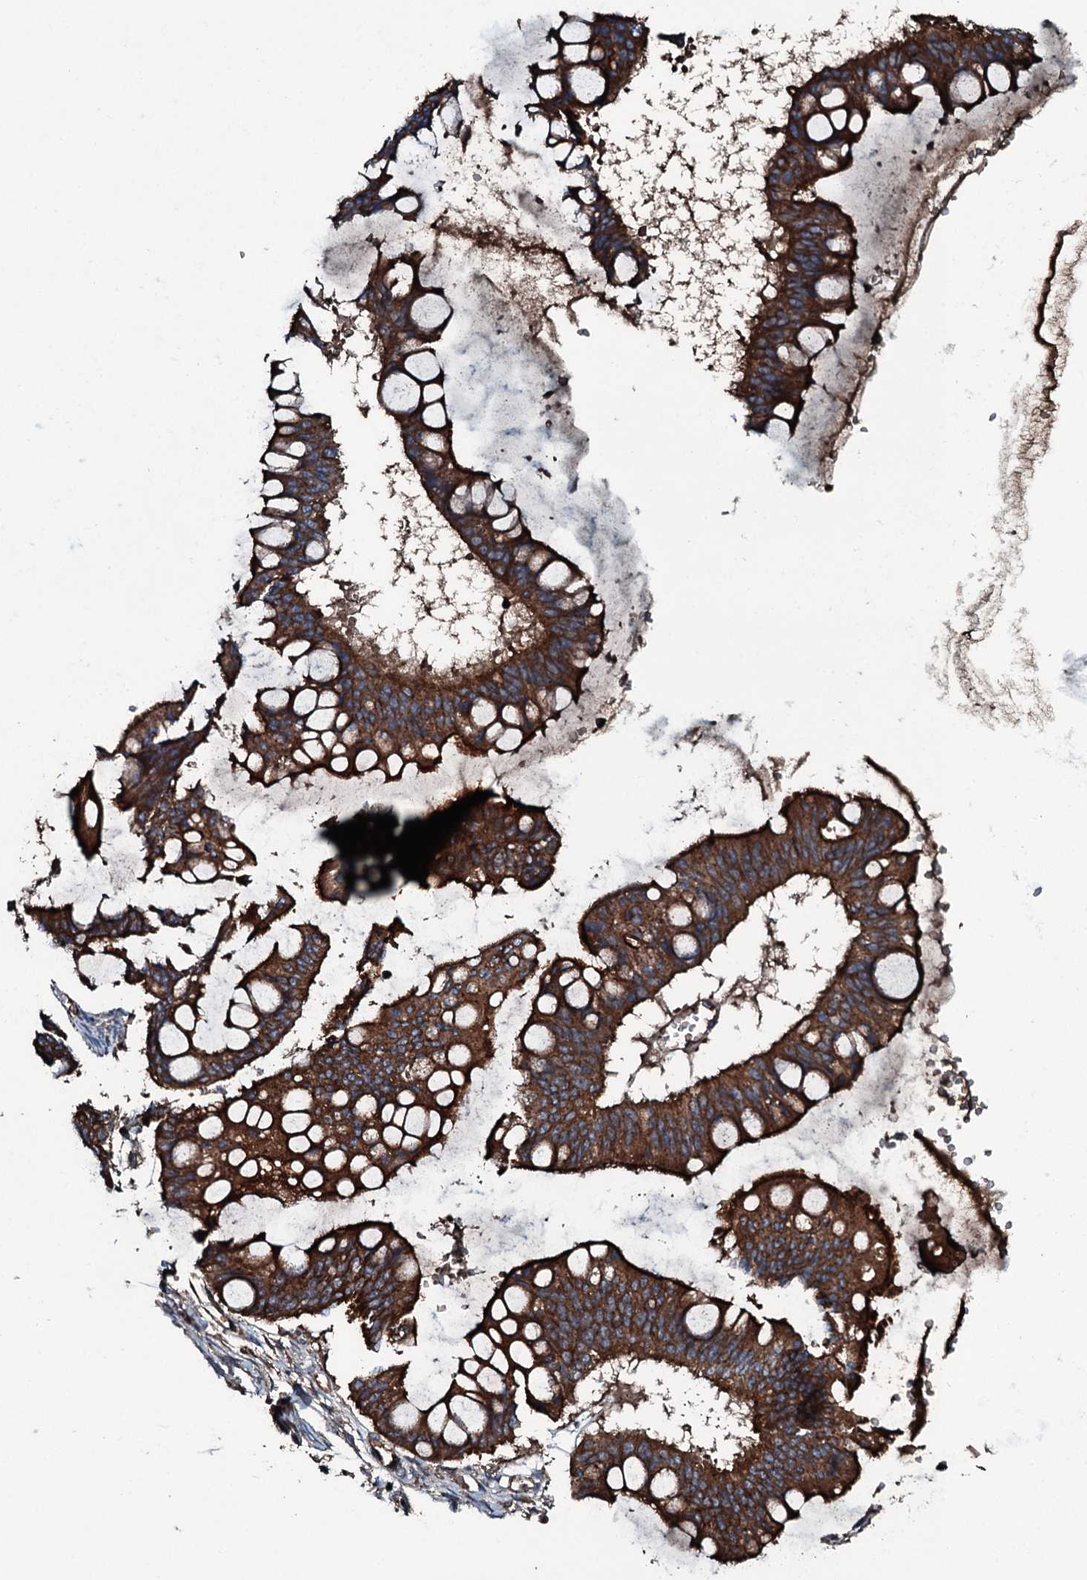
{"staining": {"intensity": "strong", "quantity": ">75%", "location": "cytoplasmic/membranous"}, "tissue": "ovarian cancer", "cell_type": "Tumor cells", "image_type": "cancer", "snomed": [{"axis": "morphology", "description": "Cystadenocarcinoma, mucinous, NOS"}, {"axis": "topography", "description": "Ovary"}], "caption": "This is a histology image of immunohistochemistry staining of ovarian cancer (mucinous cystadenocarcinoma), which shows strong expression in the cytoplasmic/membranous of tumor cells.", "gene": "TRIM7", "patient": {"sex": "female", "age": 73}}